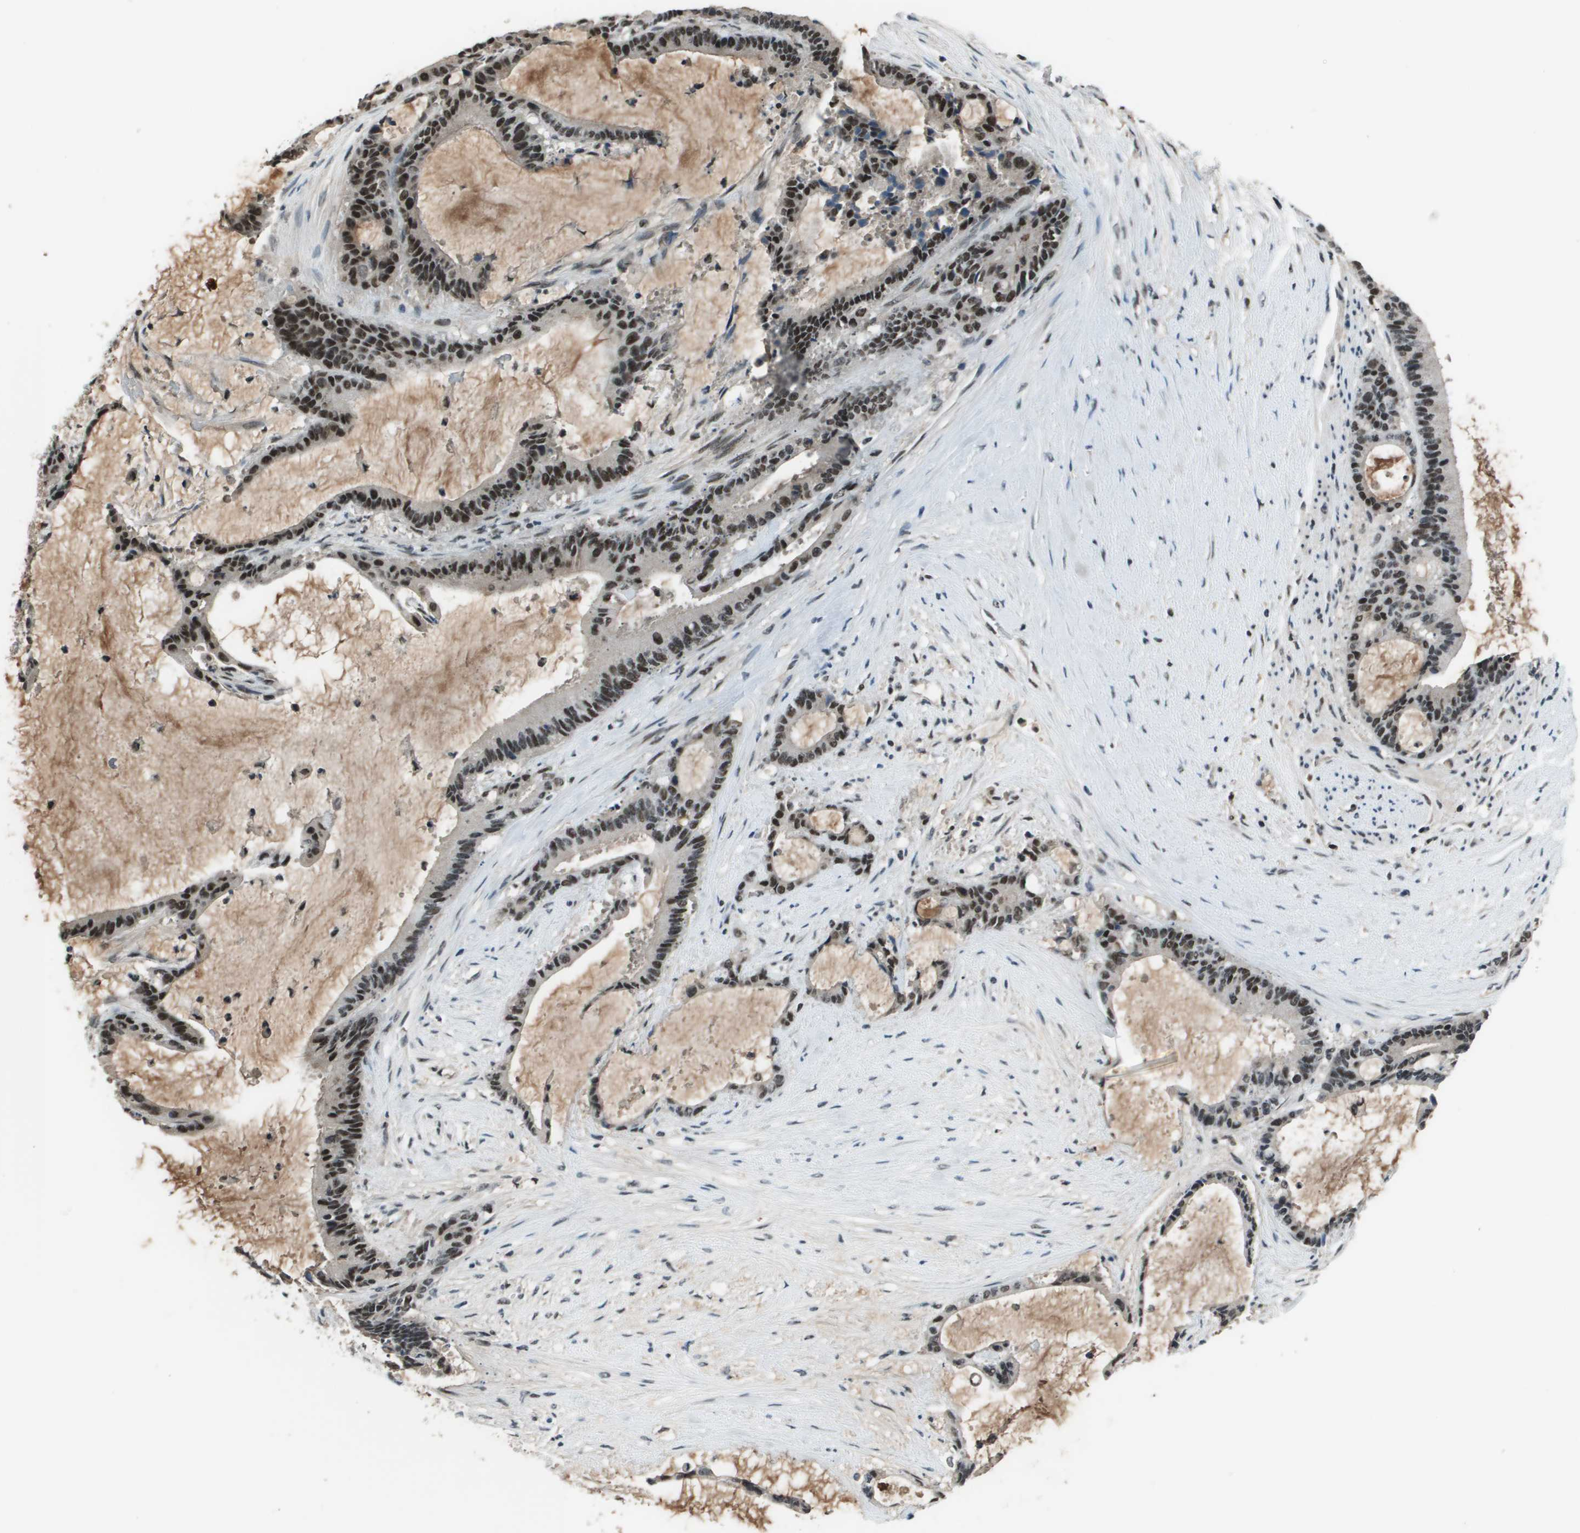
{"staining": {"intensity": "strong", "quantity": ">75%", "location": "nuclear"}, "tissue": "liver cancer", "cell_type": "Tumor cells", "image_type": "cancer", "snomed": [{"axis": "morphology", "description": "Cholangiocarcinoma"}, {"axis": "topography", "description": "Liver"}], "caption": "Tumor cells reveal strong nuclear staining in about >75% of cells in cholangiocarcinoma (liver).", "gene": "THRAP3", "patient": {"sex": "female", "age": 73}}